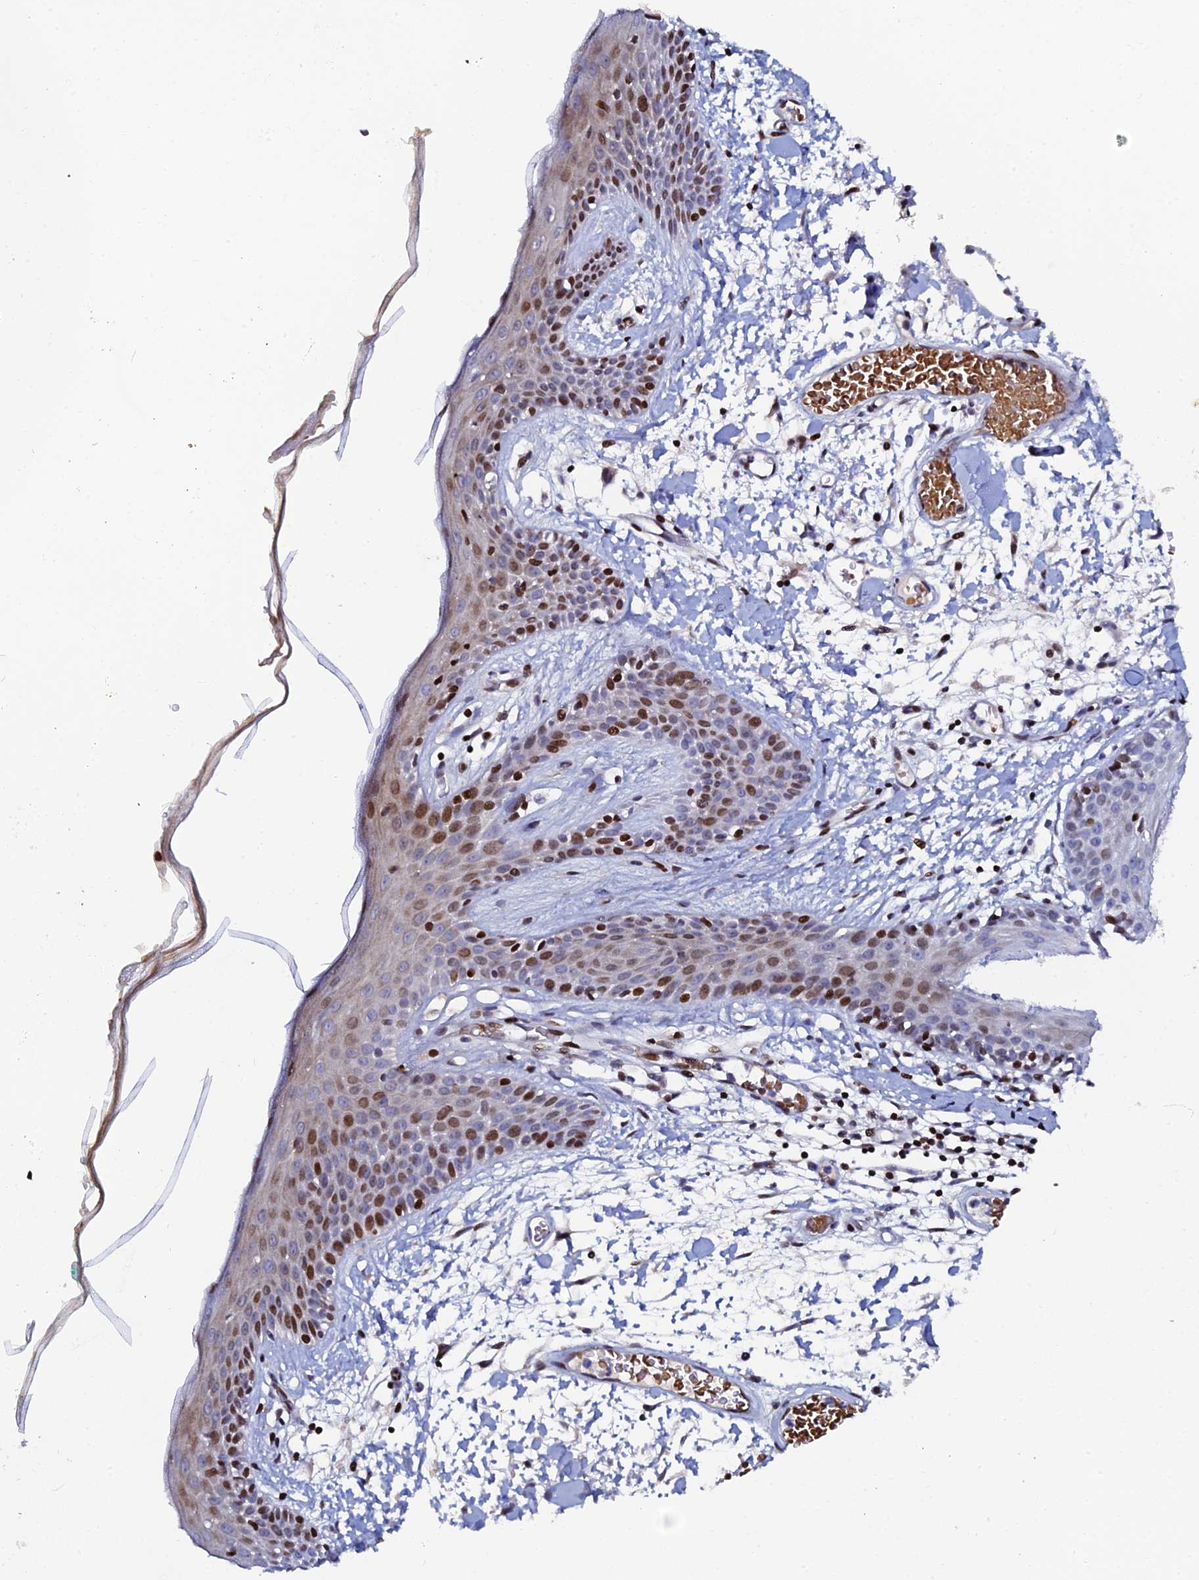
{"staining": {"intensity": "strong", "quantity": ">75%", "location": "nuclear"}, "tissue": "skin", "cell_type": "Fibroblasts", "image_type": "normal", "snomed": [{"axis": "morphology", "description": "Normal tissue, NOS"}, {"axis": "topography", "description": "Skin"}], "caption": "Skin stained for a protein demonstrates strong nuclear positivity in fibroblasts. (Stains: DAB (3,3'-diaminobenzidine) in brown, nuclei in blue, Microscopy: brightfield microscopy at high magnification).", "gene": "MYNN", "patient": {"sex": "male", "age": 79}}